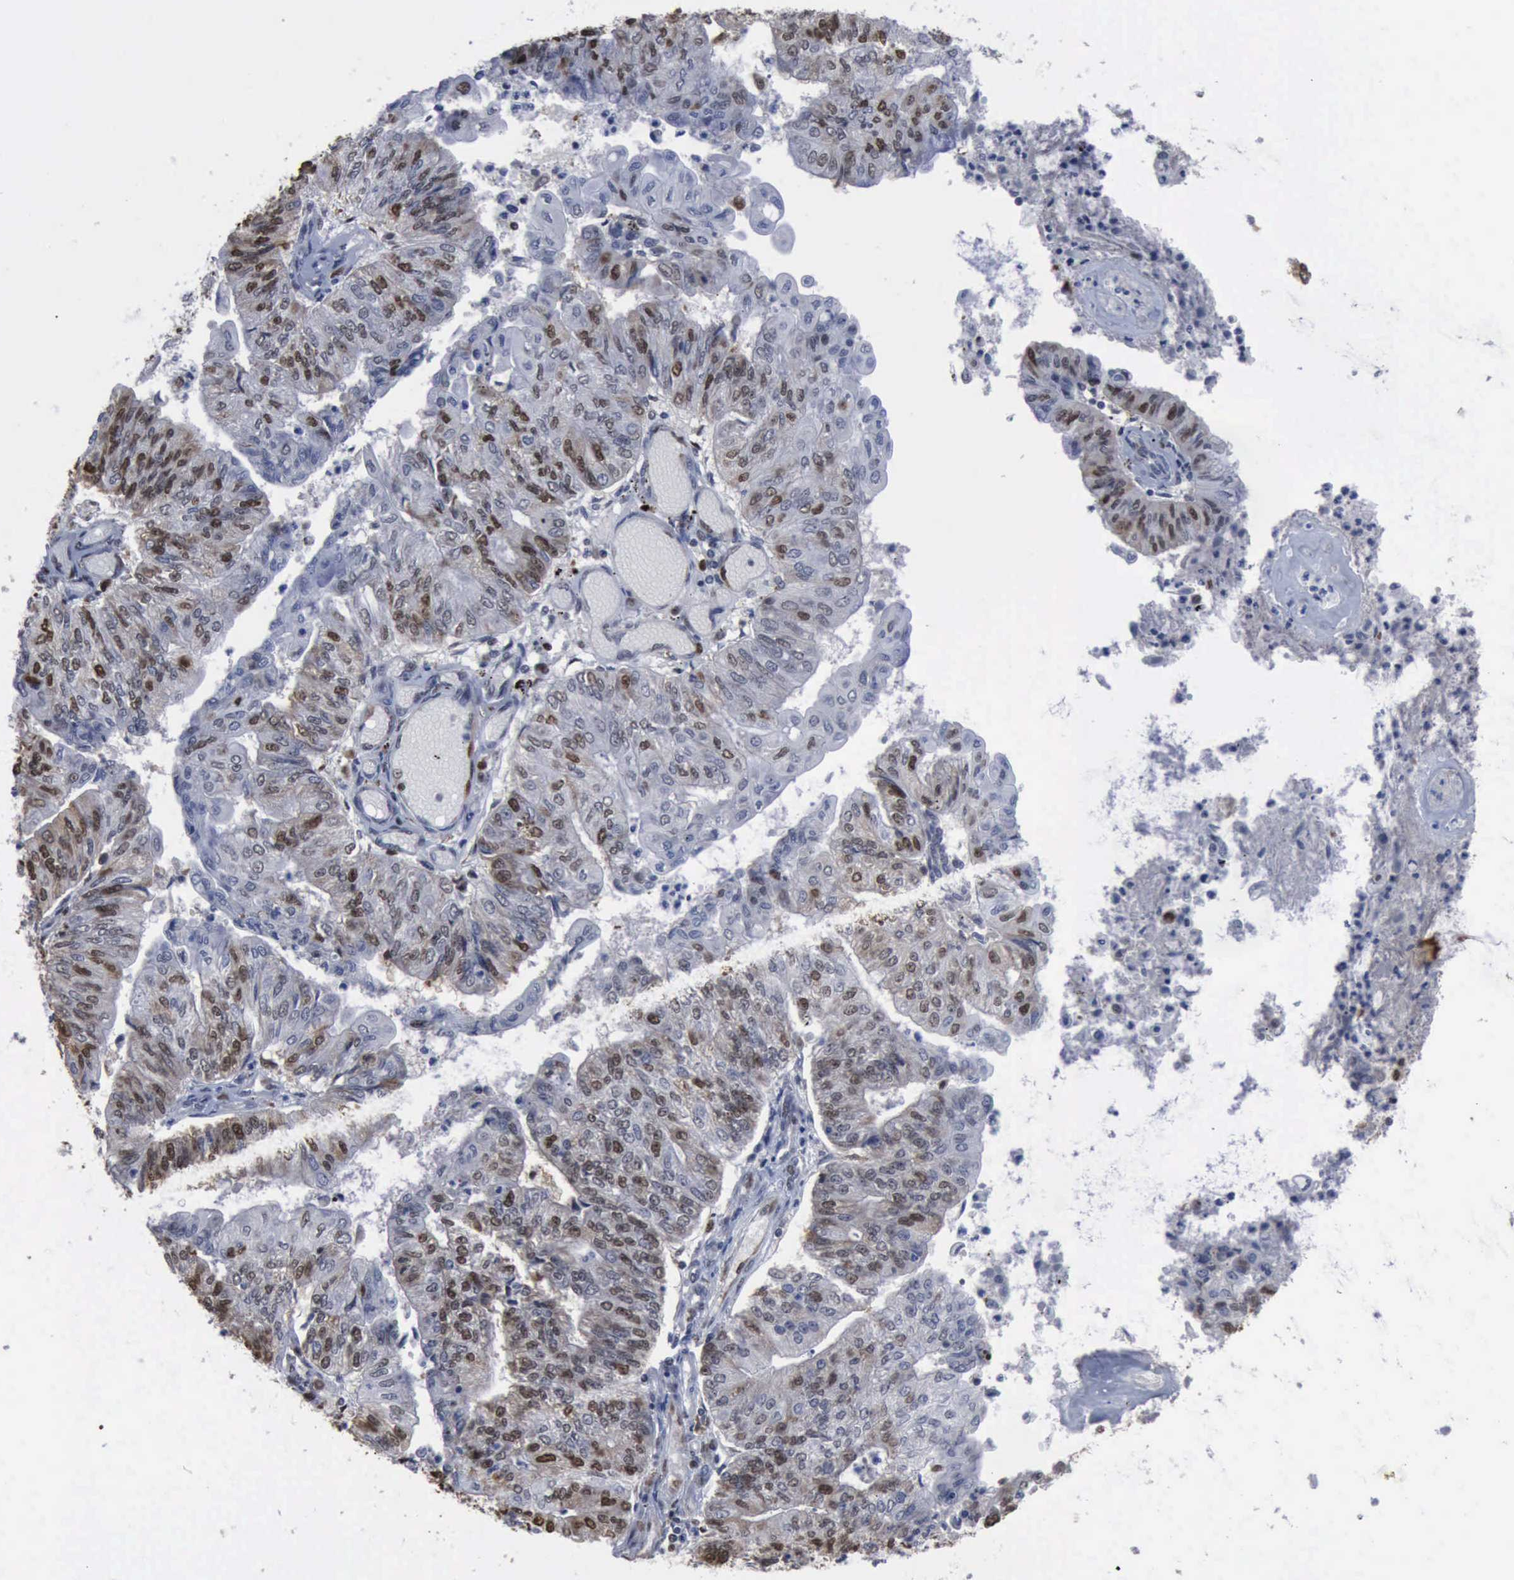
{"staining": {"intensity": "weak", "quantity": "<25%", "location": "nuclear"}, "tissue": "endometrial cancer", "cell_type": "Tumor cells", "image_type": "cancer", "snomed": [{"axis": "morphology", "description": "Adenocarcinoma, NOS"}, {"axis": "topography", "description": "Endometrium"}], "caption": "Adenocarcinoma (endometrial) was stained to show a protein in brown. There is no significant positivity in tumor cells.", "gene": "PCNA", "patient": {"sex": "female", "age": 59}}